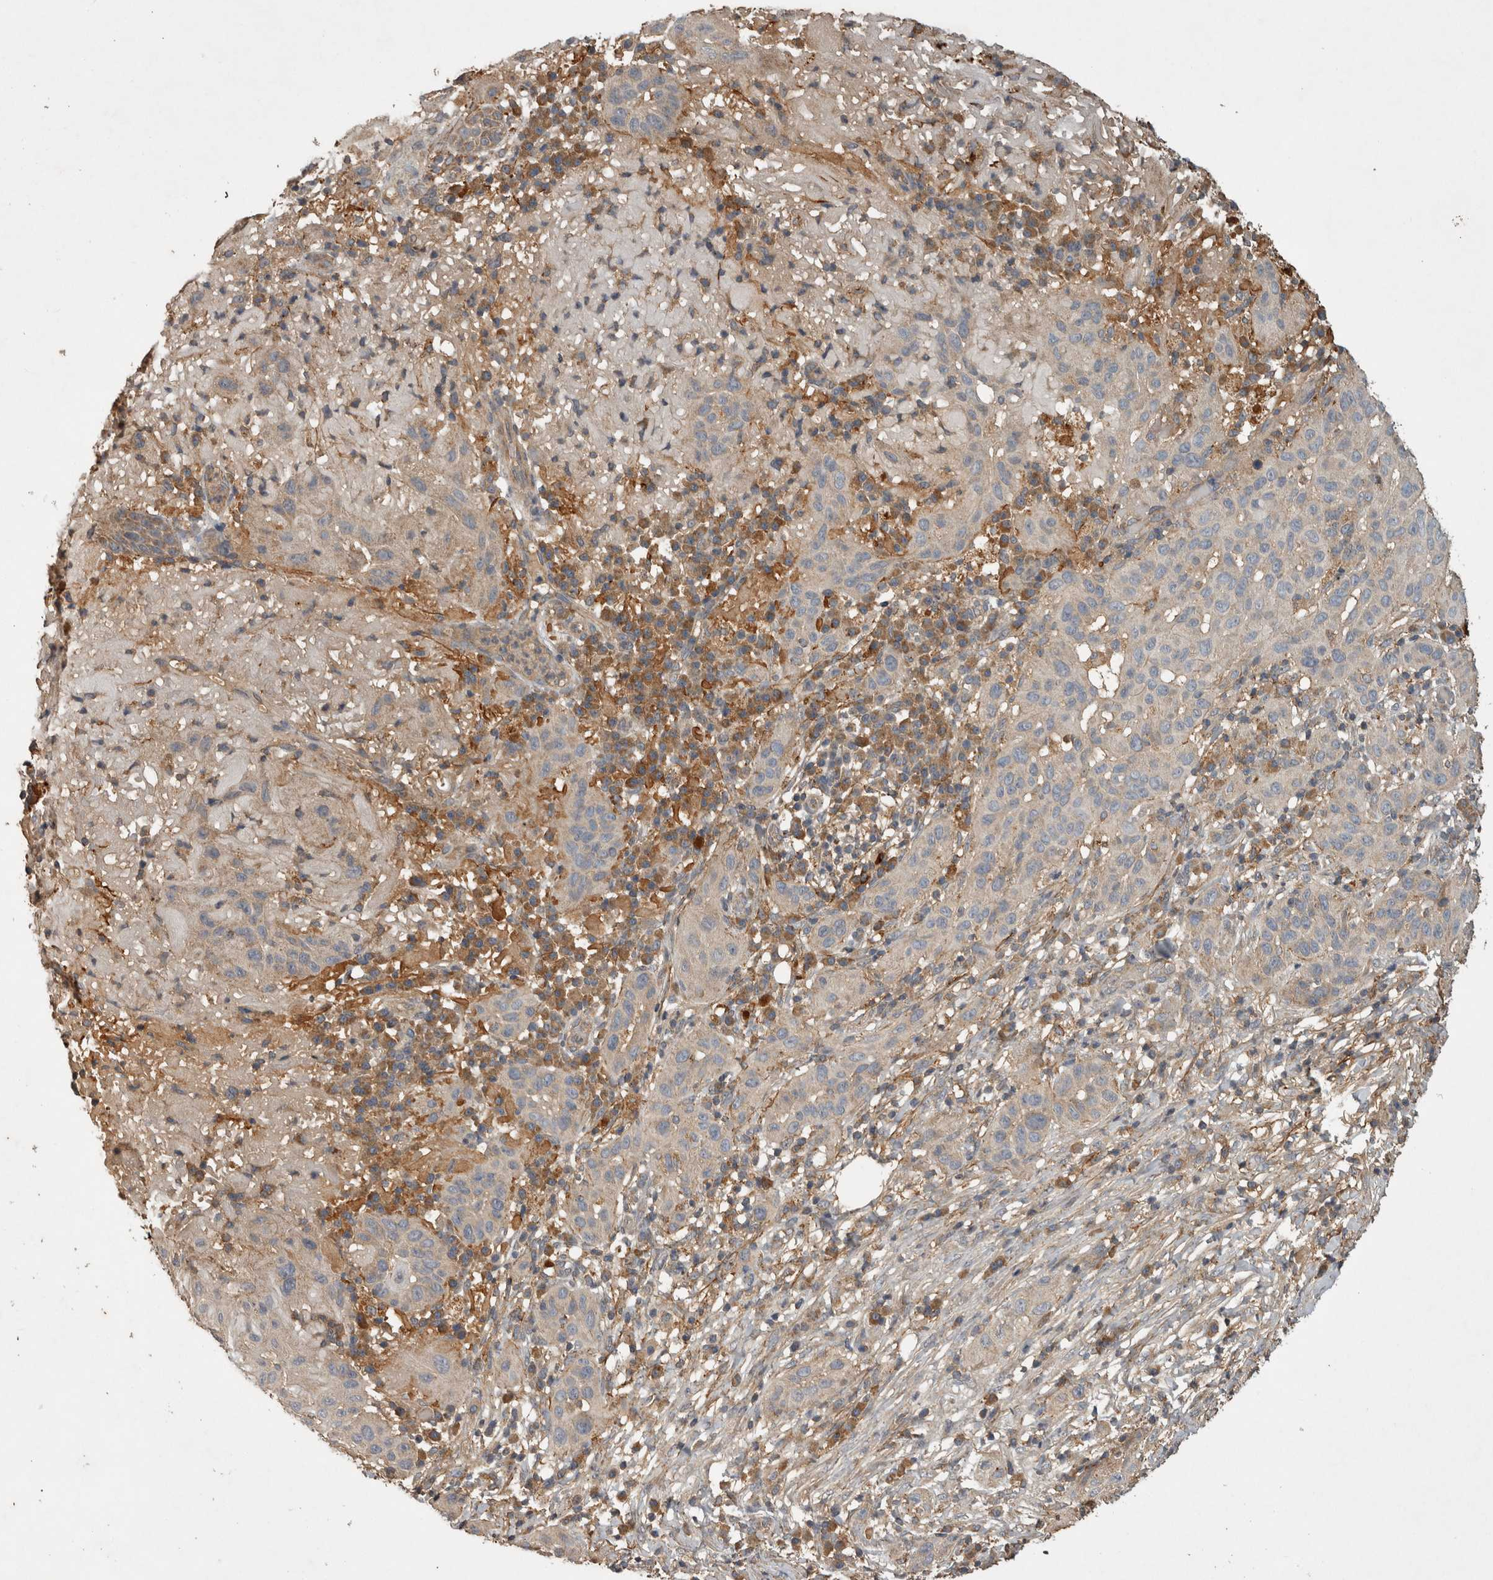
{"staining": {"intensity": "weak", "quantity": "<25%", "location": "cytoplasmic/membranous"}, "tissue": "skin cancer", "cell_type": "Tumor cells", "image_type": "cancer", "snomed": [{"axis": "morphology", "description": "Normal tissue, NOS"}, {"axis": "morphology", "description": "Squamous cell carcinoma, NOS"}, {"axis": "topography", "description": "Skin"}], "caption": "DAB immunohistochemical staining of human skin cancer (squamous cell carcinoma) displays no significant positivity in tumor cells.", "gene": "TRMT61B", "patient": {"sex": "female", "age": 96}}